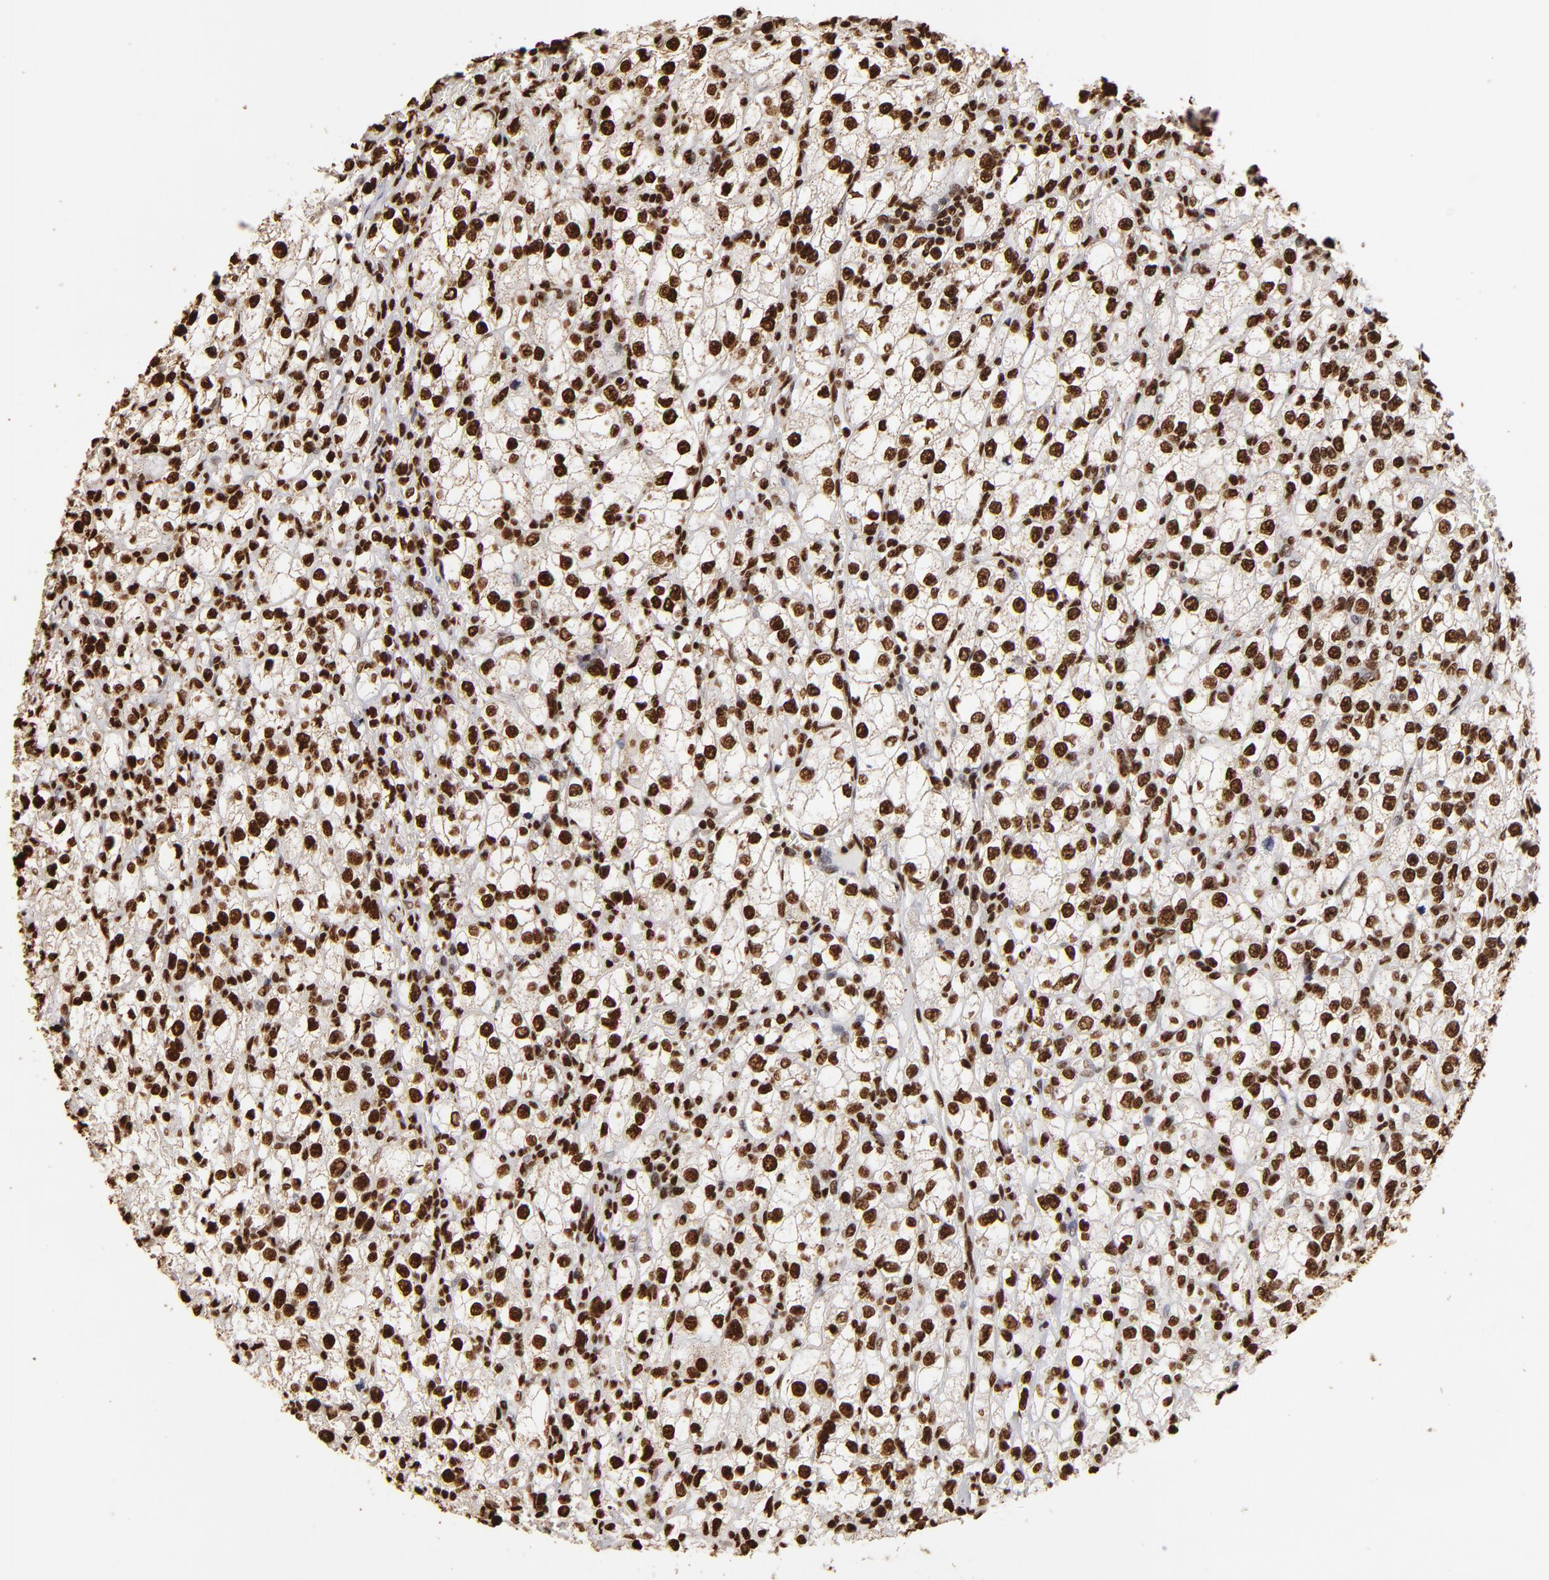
{"staining": {"intensity": "strong", "quantity": ">75%", "location": "nuclear"}, "tissue": "renal cancer", "cell_type": "Tumor cells", "image_type": "cancer", "snomed": [{"axis": "morphology", "description": "Adenocarcinoma, NOS"}, {"axis": "topography", "description": "Kidney"}], "caption": "Renal cancer (adenocarcinoma) stained with a brown dye demonstrates strong nuclear positive expression in about >75% of tumor cells.", "gene": "ILF3", "patient": {"sex": "female", "age": 62}}